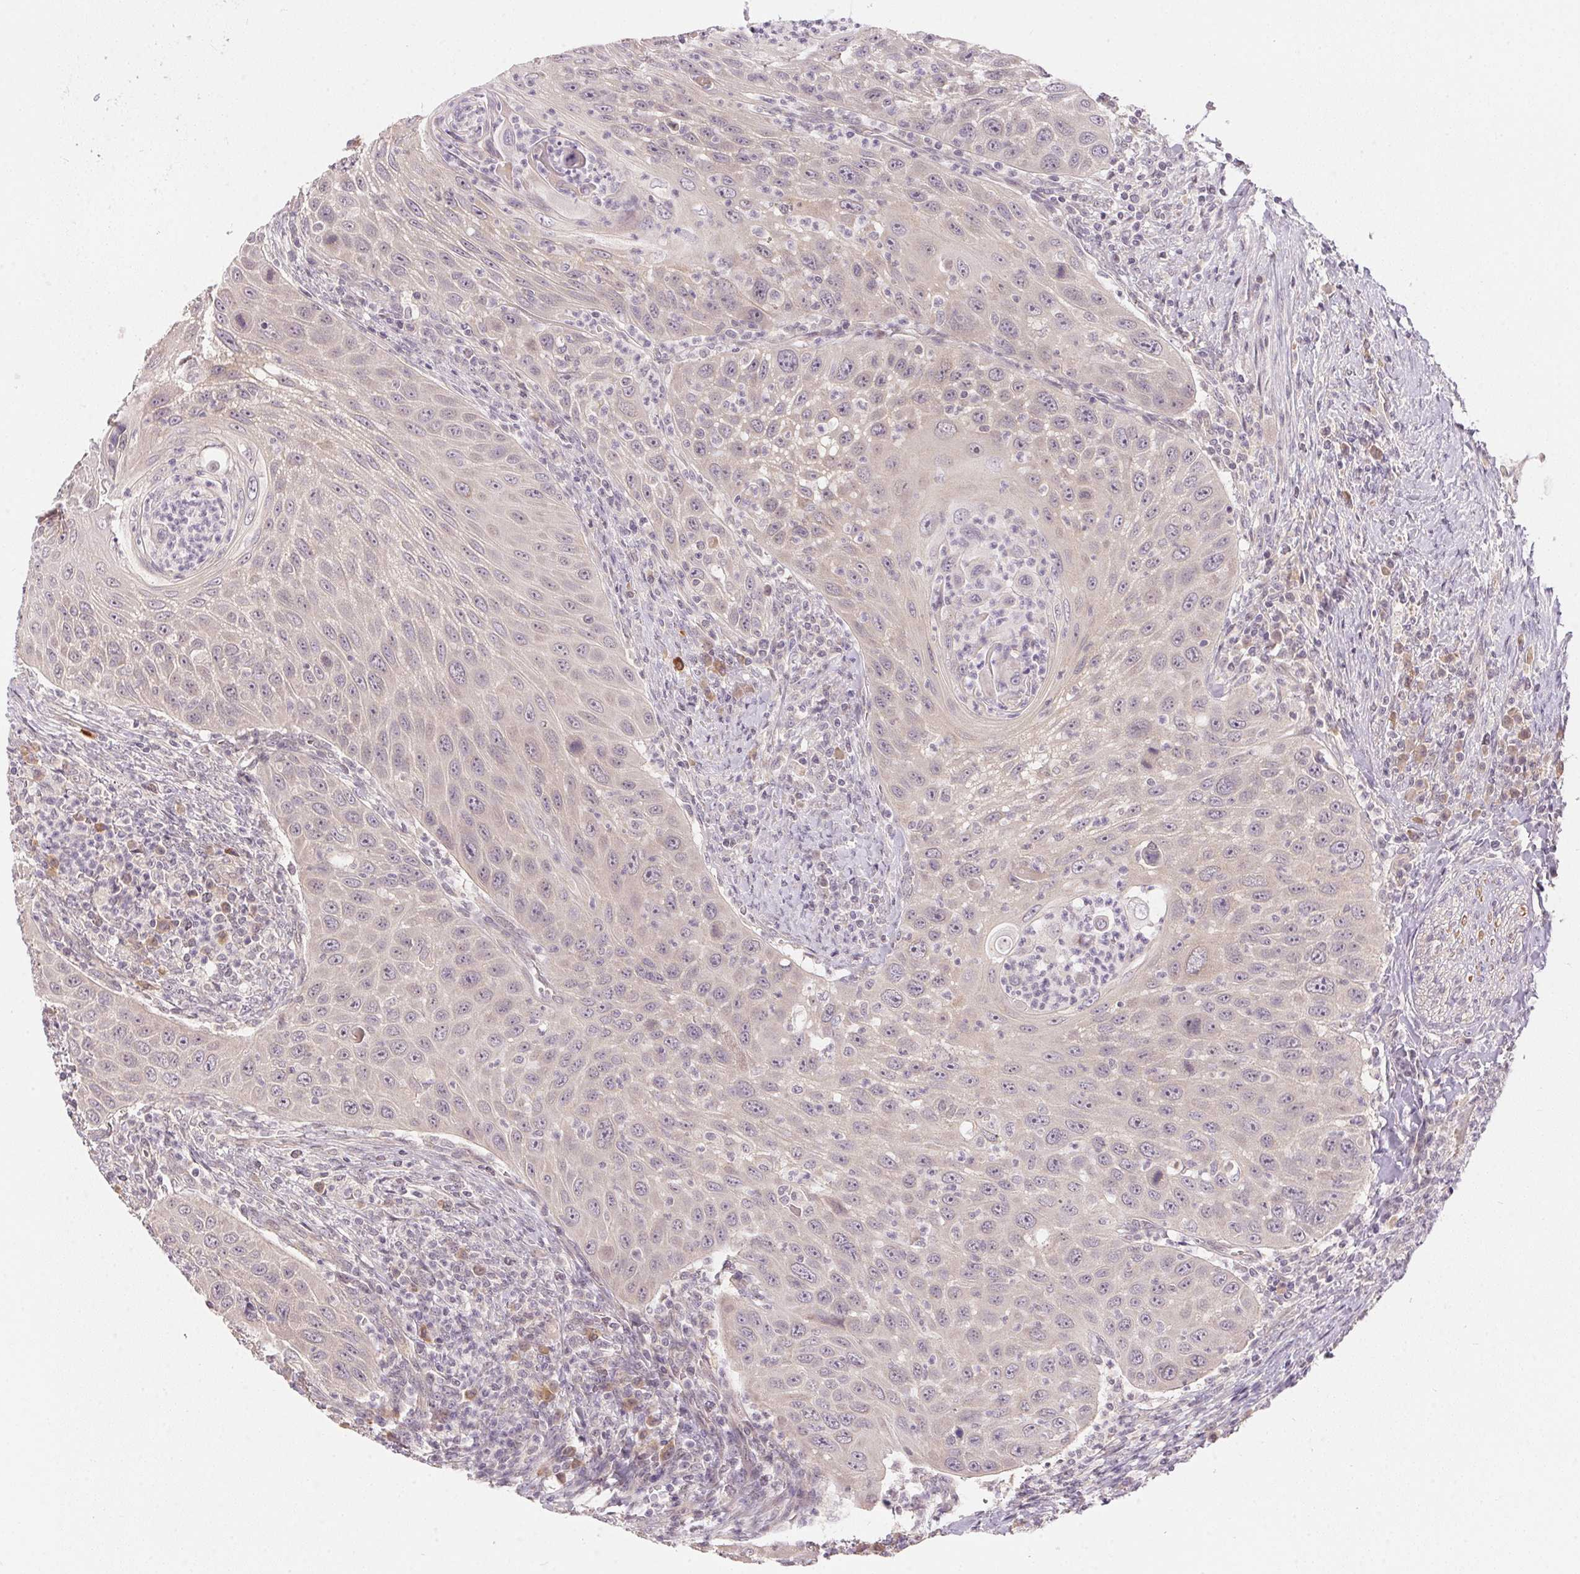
{"staining": {"intensity": "weak", "quantity": "<25%", "location": "cytoplasmic/membranous,nuclear"}, "tissue": "head and neck cancer", "cell_type": "Tumor cells", "image_type": "cancer", "snomed": [{"axis": "morphology", "description": "Squamous cell carcinoma, NOS"}, {"axis": "topography", "description": "Head-Neck"}], "caption": "Tumor cells show no significant expression in squamous cell carcinoma (head and neck).", "gene": "TTC23L", "patient": {"sex": "male", "age": 69}}